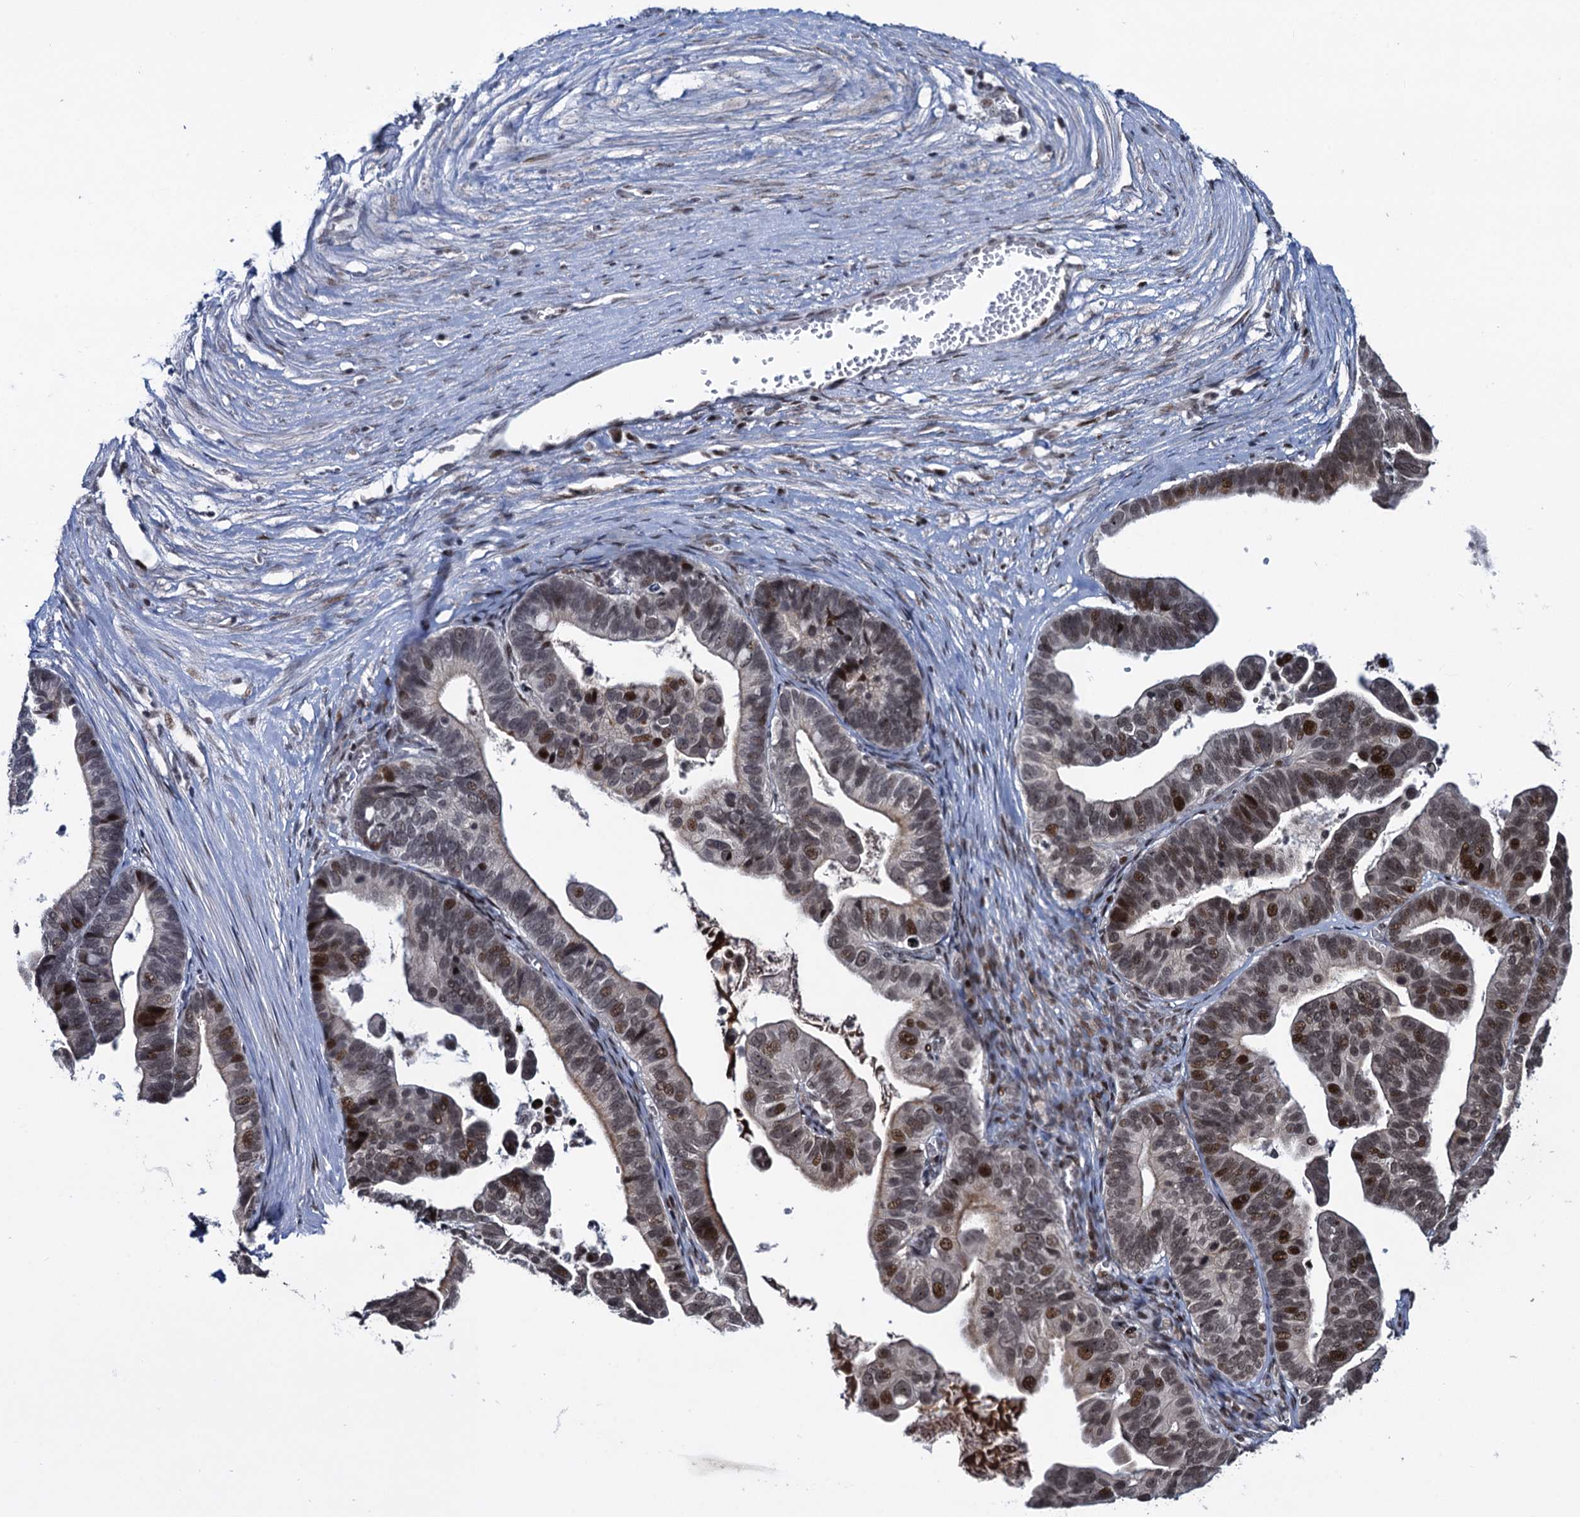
{"staining": {"intensity": "strong", "quantity": "25%-75%", "location": "nuclear"}, "tissue": "ovarian cancer", "cell_type": "Tumor cells", "image_type": "cancer", "snomed": [{"axis": "morphology", "description": "Cystadenocarcinoma, serous, NOS"}, {"axis": "topography", "description": "Ovary"}], "caption": "Ovarian serous cystadenocarcinoma tissue exhibits strong nuclear positivity in approximately 25%-75% of tumor cells, visualized by immunohistochemistry.", "gene": "ZNF169", "patient": {"sex": "female", "age": 56}}